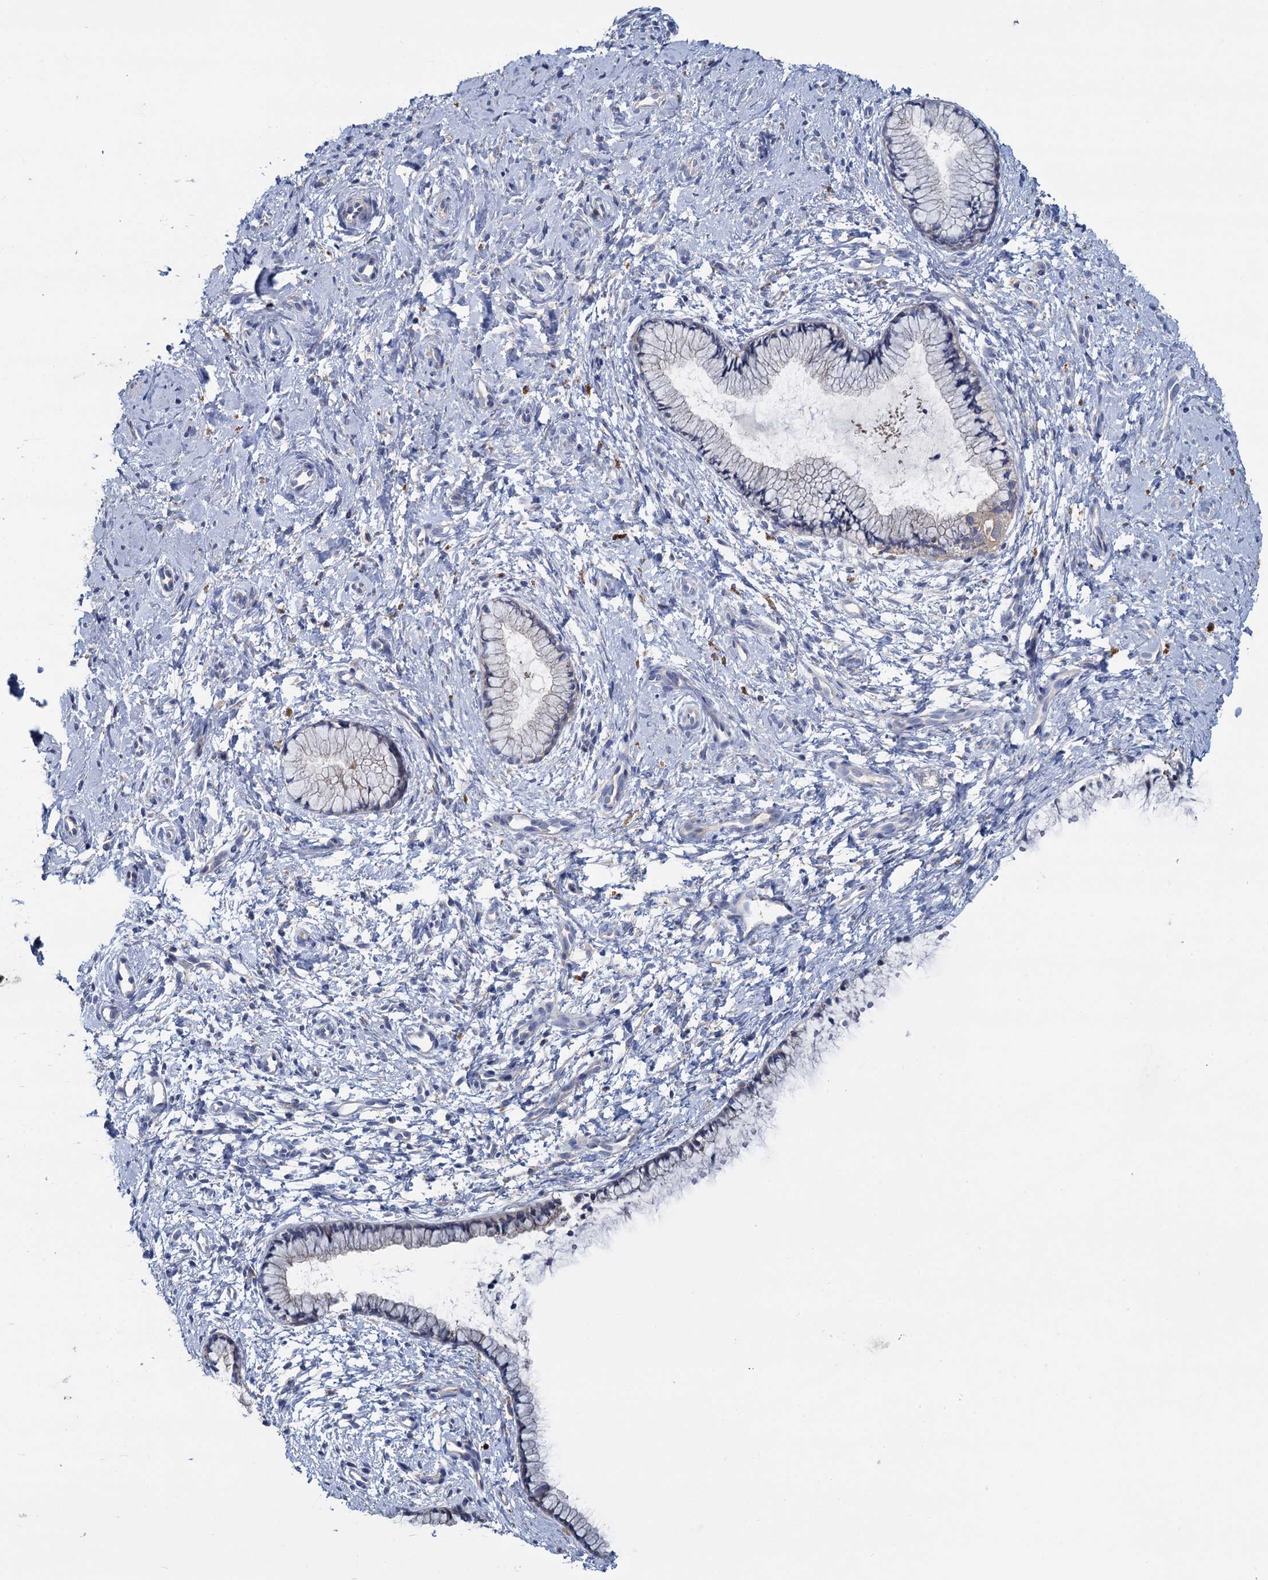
{"staining": {"intensity": "negative", "quantity": "none", "location": "none"}, "tissue": "cervix", "cell_type": "Glandular cells", "image_type": "normal", "snomed": [{"axis": "morphology", "description": "Normal tissue, NOS"}, {"axis": "topography", "description": "Cervix"}], "caption": "IHC image of unremarkable human cervix stained for a protein (brown), which exhibits no staining in glandular cells.", "gene": "ACSM3", "patient": {"sex": "female", "age": 57}}